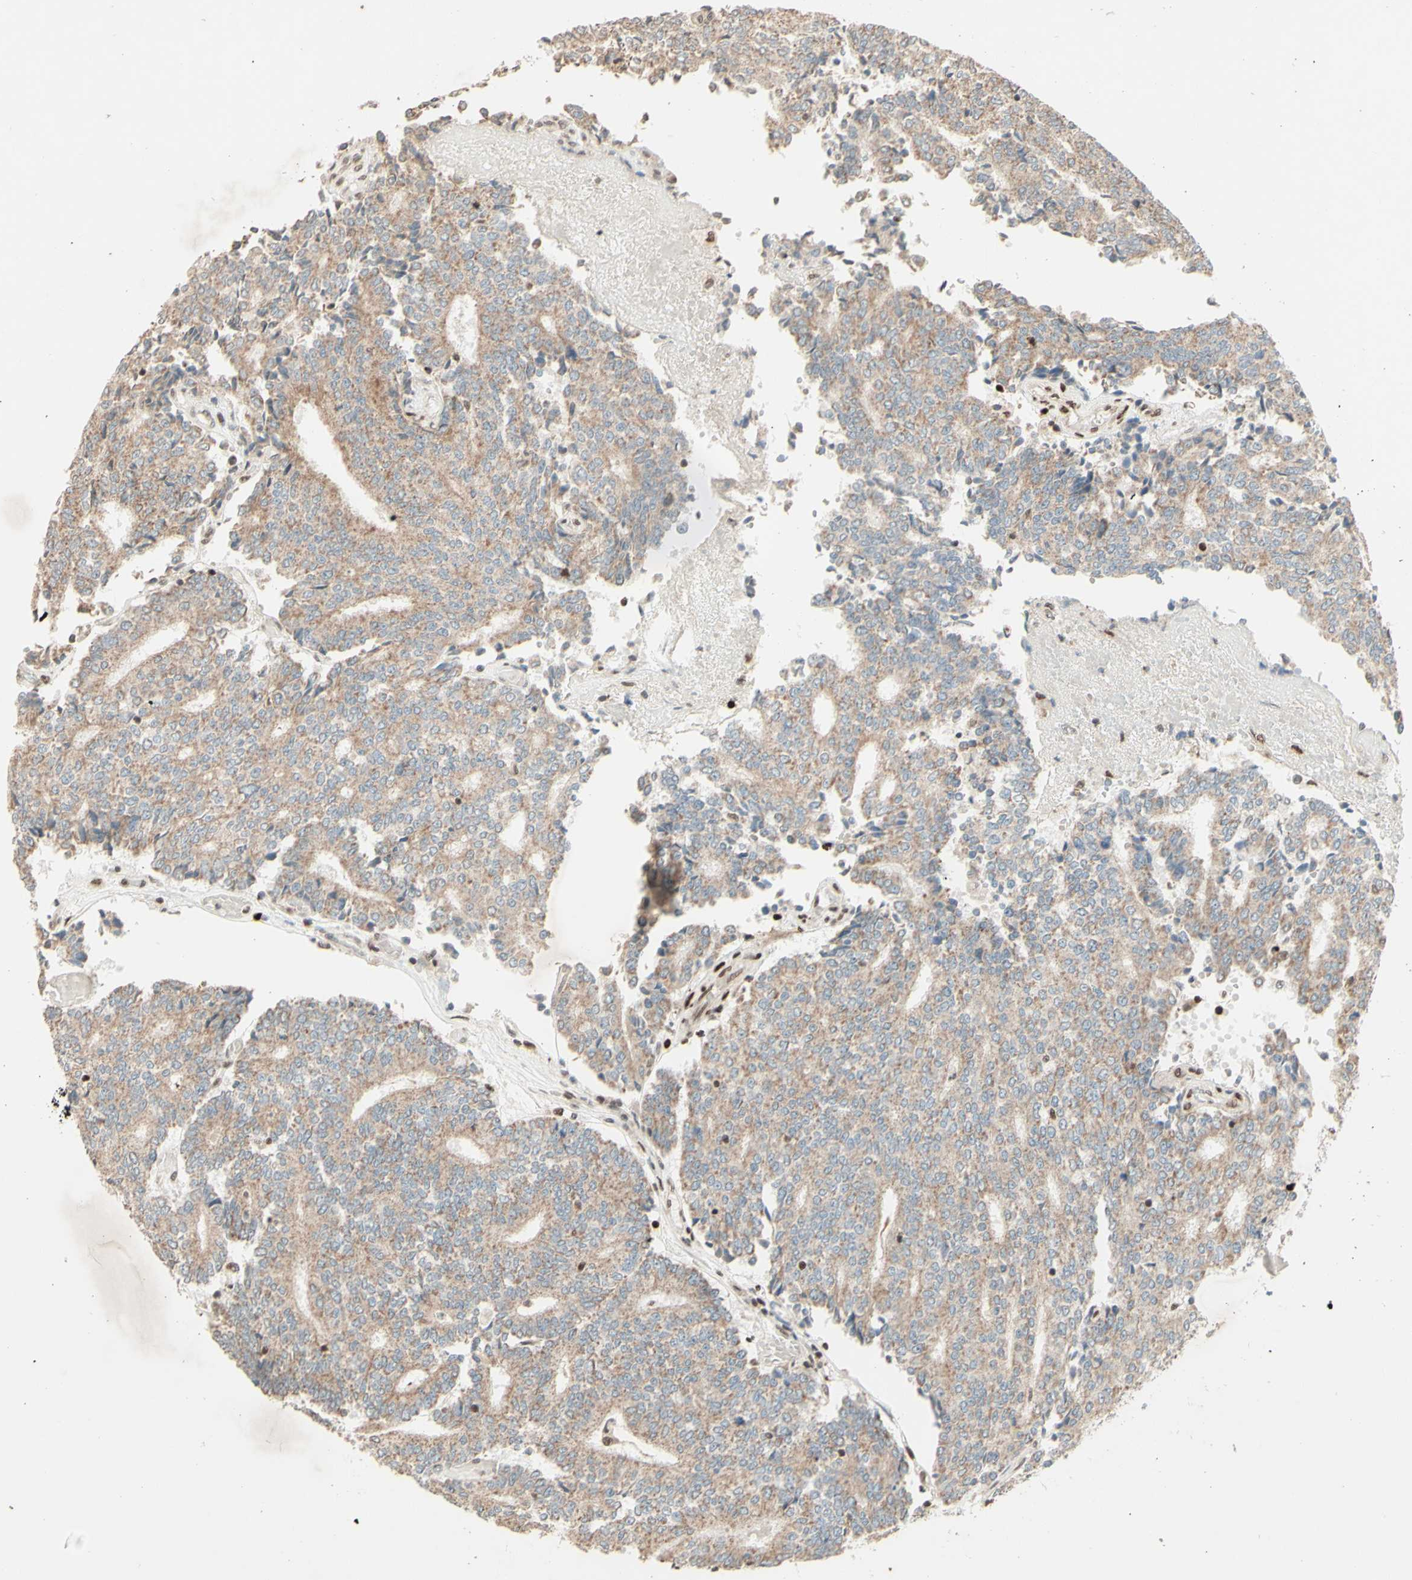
{"staining": {"intensity": "weak", "quantity": ">75%", "location": "cytoplasmic/membranous"}, "tissue": "prostate cancer", "cell_type": "Tumor cells", "image_type": "cancer", "snomed": [{"axis": "morphology", "description": "Normal tissue, NOS"}, {"axis": "morphology", "description": "Adenocarcinoma, High grade"}, {"axis": "topography", "description": "Prostate"}, {"axis": "topography", "description": "Seminal veicle"}], "caption": "Prostate cancer (adenocarcinoma (high-grade)) stained with a protein marker exhibits weak staining in tumor cells.", "gene": "NR3C1", "patient": {"sex": "male", "age": 55}}